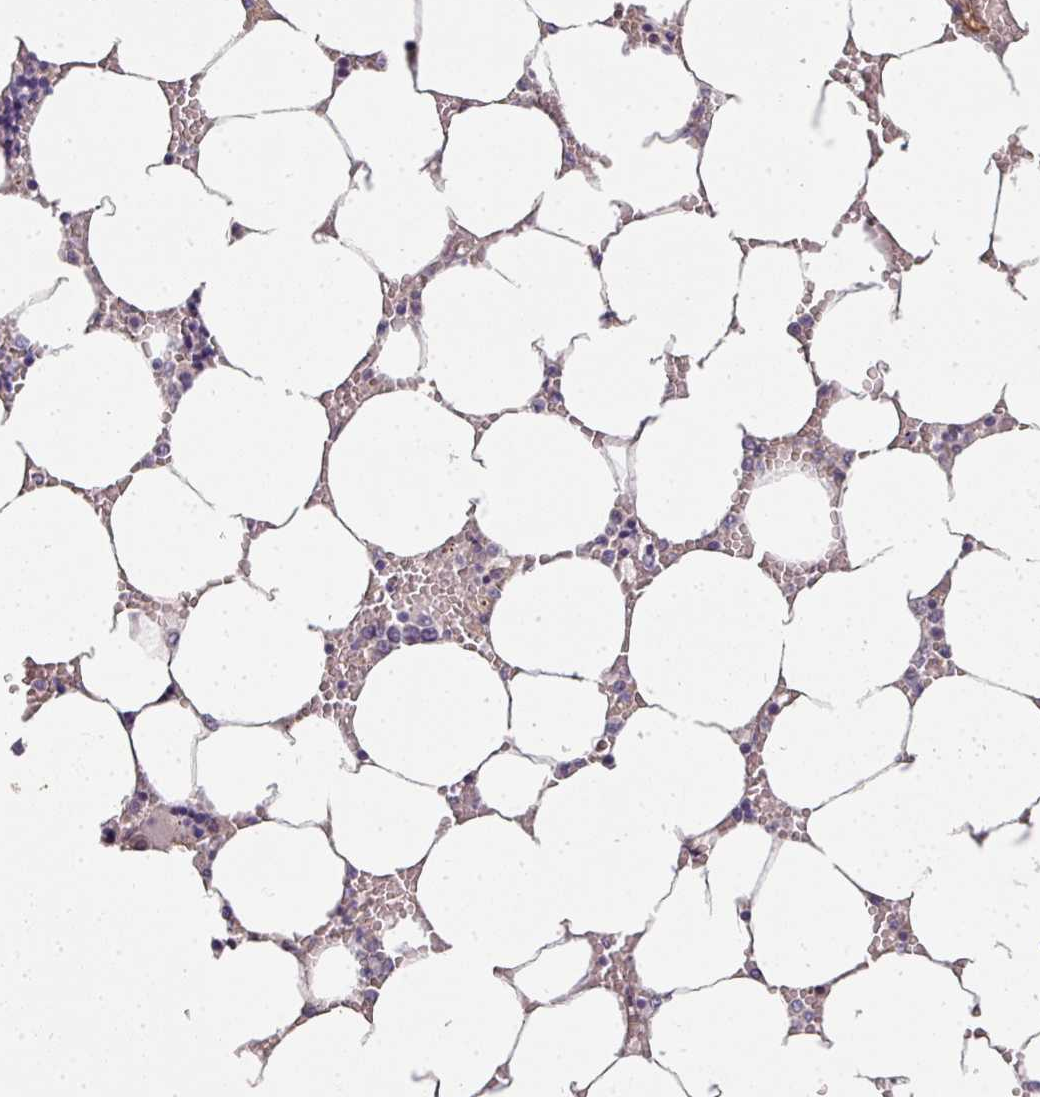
{"staining": {"intensity": "negative", "quantity": "none", "location": "none"}, "tissue": "bone marrow", "cell_type": "Hematopoietic cells", "image_type": "normal", "snomed": [{"axis": "morphology", "description": "Normal tissue, NOS"}, {"axis": "topography", "description": "Bone marrow"}], "caption": "Histopathology image shows no protein expression in hematopoietic cells of normal bone marrow. The staining is performed using DAB (3,3'-diaminobenzidine) brown chromogen with nuclei counter-stained in using hematoxylin.", "gene": "PCDH1", "patient": {"sex": "male", "age": 64}}